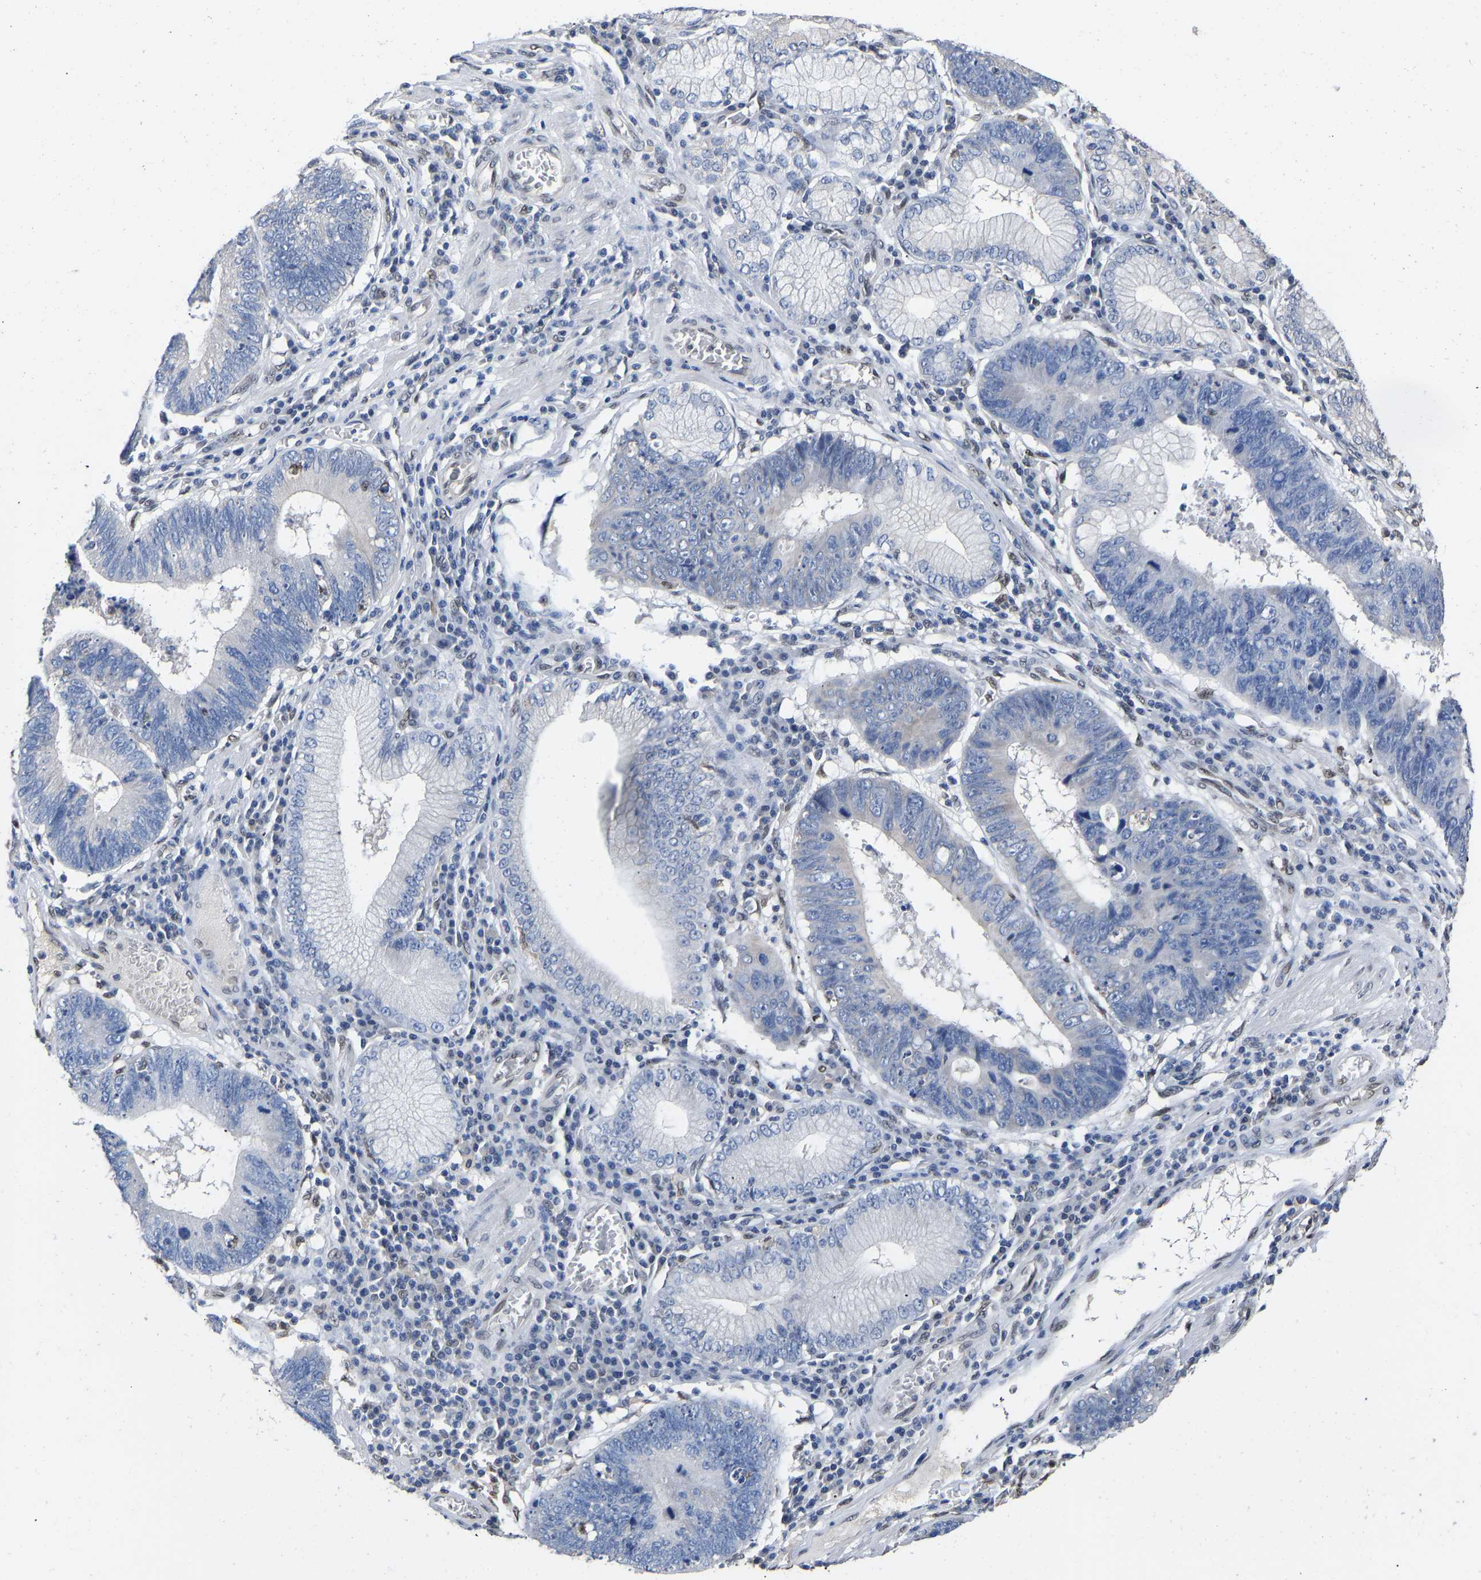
{"staining": {"intensity": "negative", "quantity": "none", "location": "none"}, "tissue": "stomach cancer", "cell_type": "Tumor cells", "image_type": "cancer", "snomed": [{"axis": "morphology", "description": "Adenocarcinoma, NOS"}, {"axis": "topography", "description": "Stomach"}], "caption": "A histopathology image of adenocarcinoma (stomach) stained for a protein exhibits no brown staining in tumor cells.", "gene": "QKI", "patient": {"sex": "male", "age": 59}}